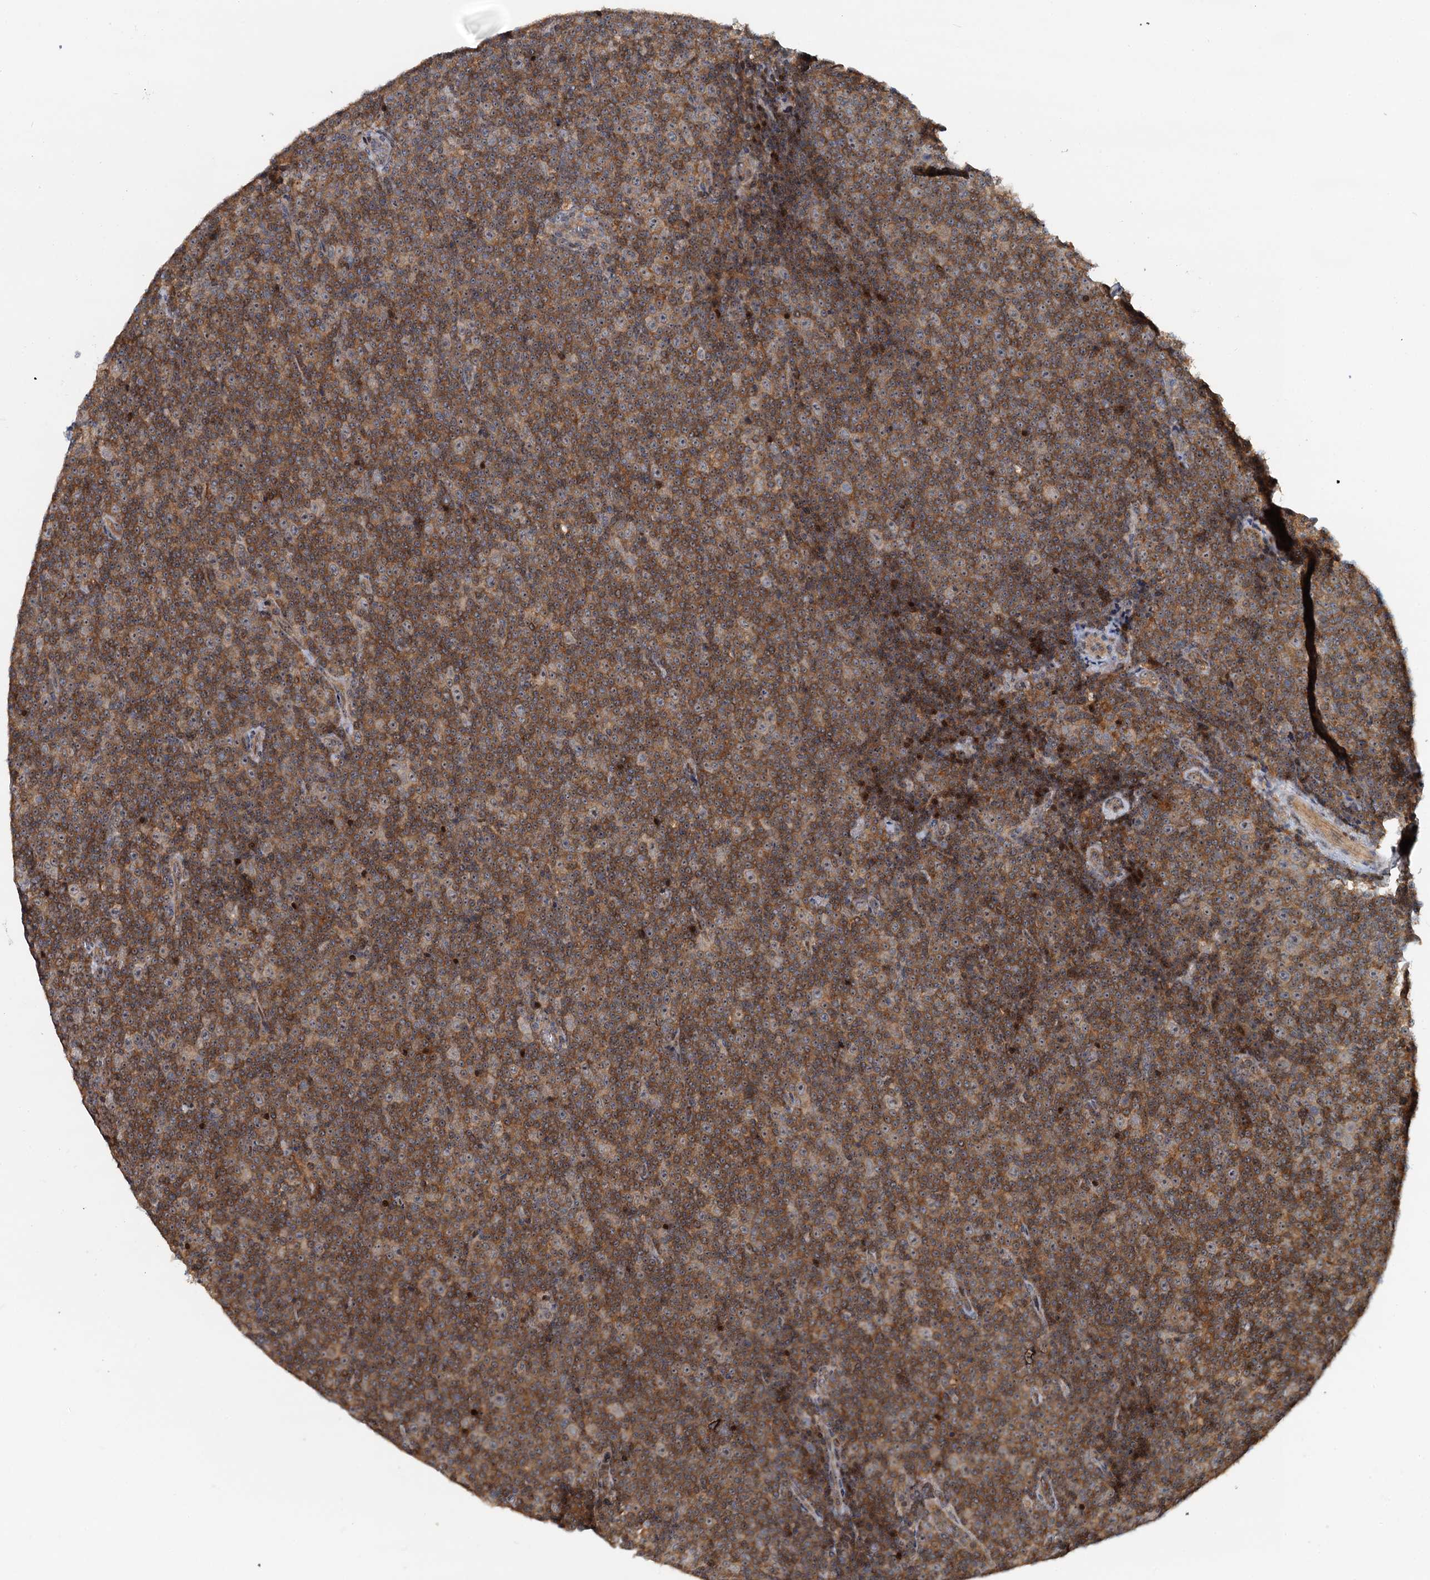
{"staining": {"intensity": "moderate", "quantity": ">75%", "location": "cytoplasmic/membranous"}, "tissue": "lymphoma", "cell_type": "Tumor cells", "image_type": "cancer", "snomed": [{"axis": "morphology", "description": "Malignant lymphoma, non-Hodgkin's type, Low grade"}, {"axis": "topography", "description": "Lymph node"}], "caption": "Immunohistochemical staining of lymphoma reveals medium levels of moderate cytoplasmic/membranous protein staining in approximately >75% of tumor cells.", "gene": "TOLLIP", "patient": {"sex": "female", "age": 67}}